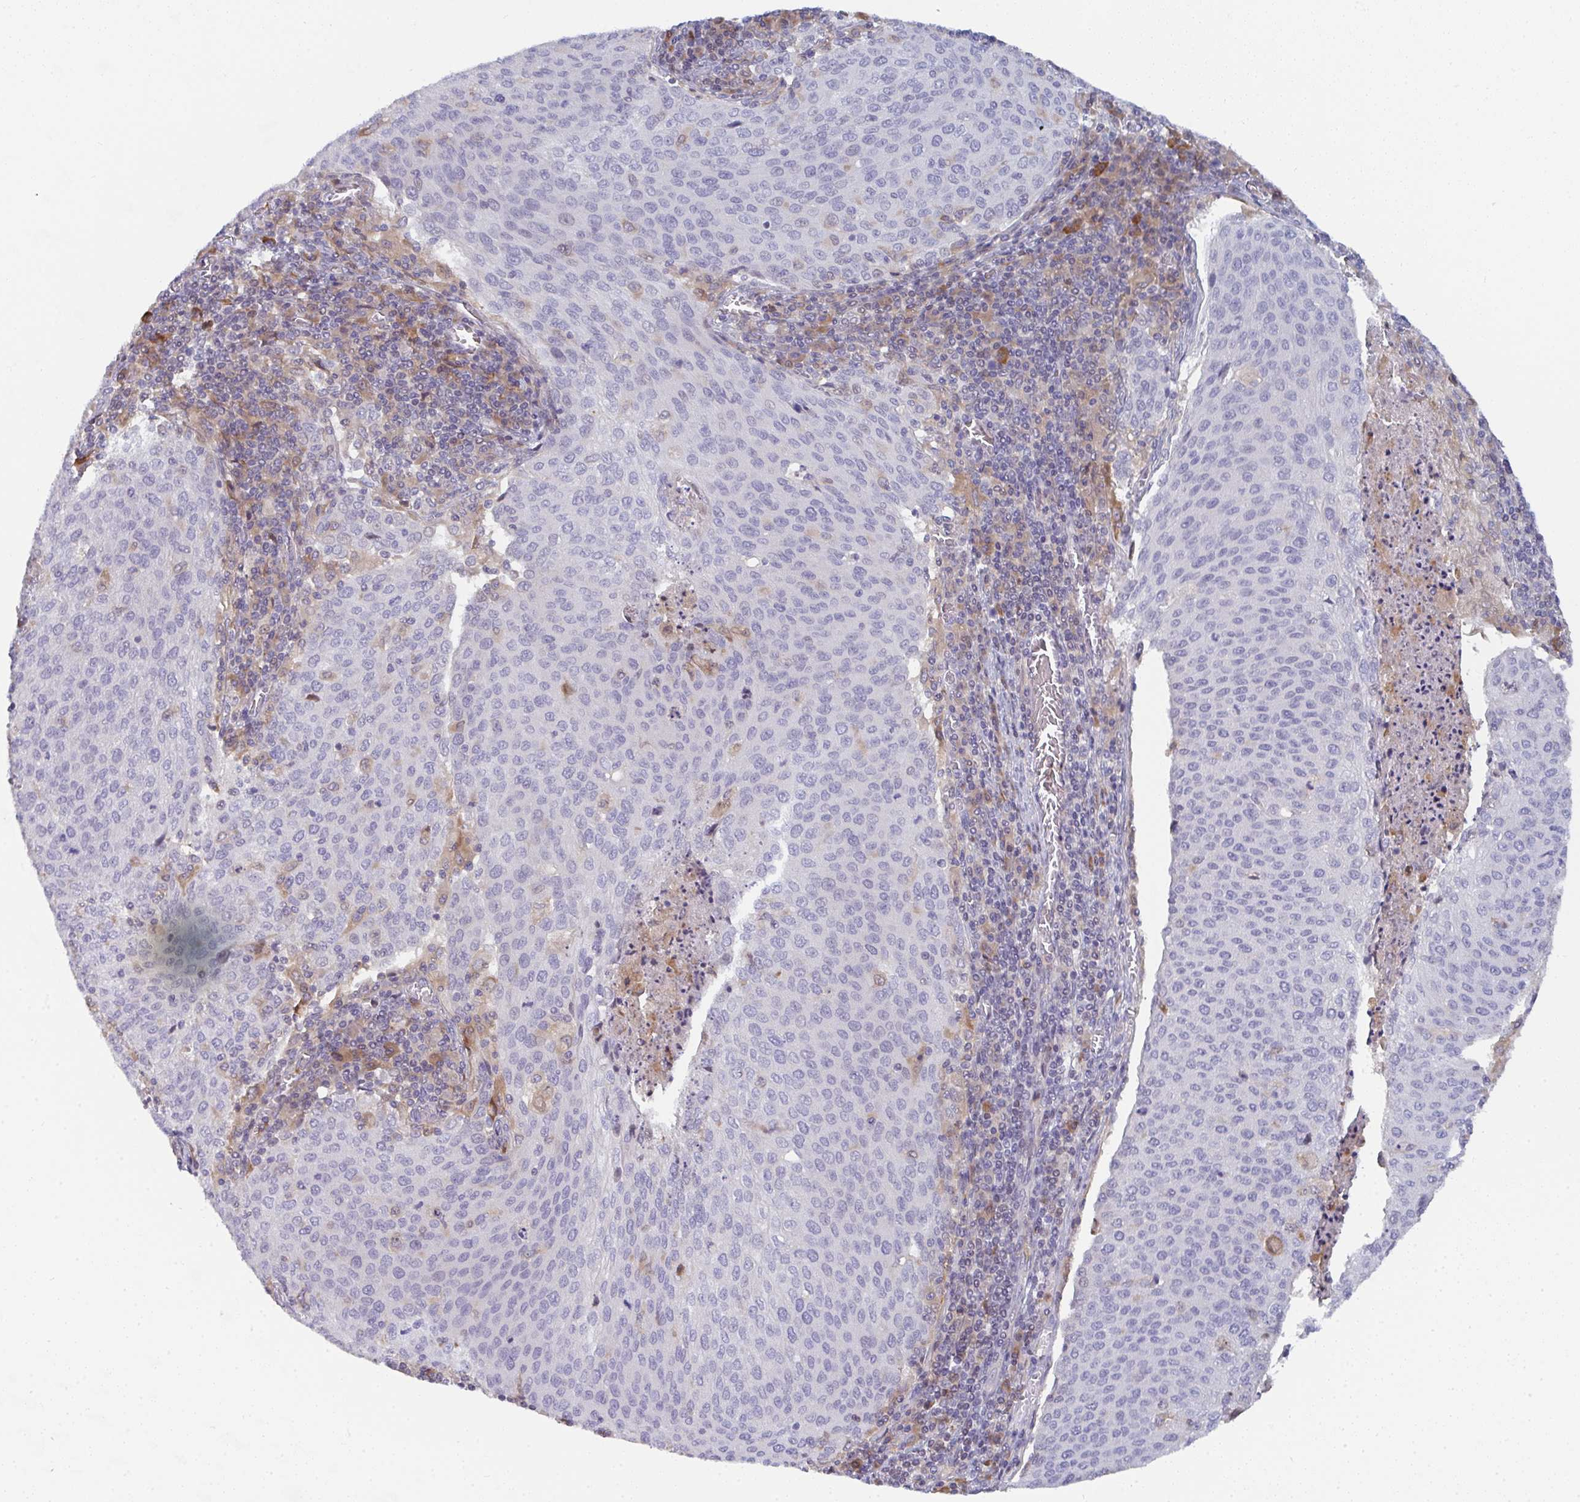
{"staining": {"intensity": "negative", "quantity": "none", "location": "none"}, "tissue": "cervical cancer", "cell_type": "Tumor cells", "image_type": "cancer", "snomed": [{"axis": "morphology", "description": "Squamous cell carcinoma, NOS"}, {"axis": "topography", "description": "Cervix"}], "caption": "This is a micrograph of immunohistochemistry staining of squamous cell carcinoma (cervical), which shows no staining in tumor cells.", "gene": "KLHL33", "patient": {"sex": "female", "age": 46}}